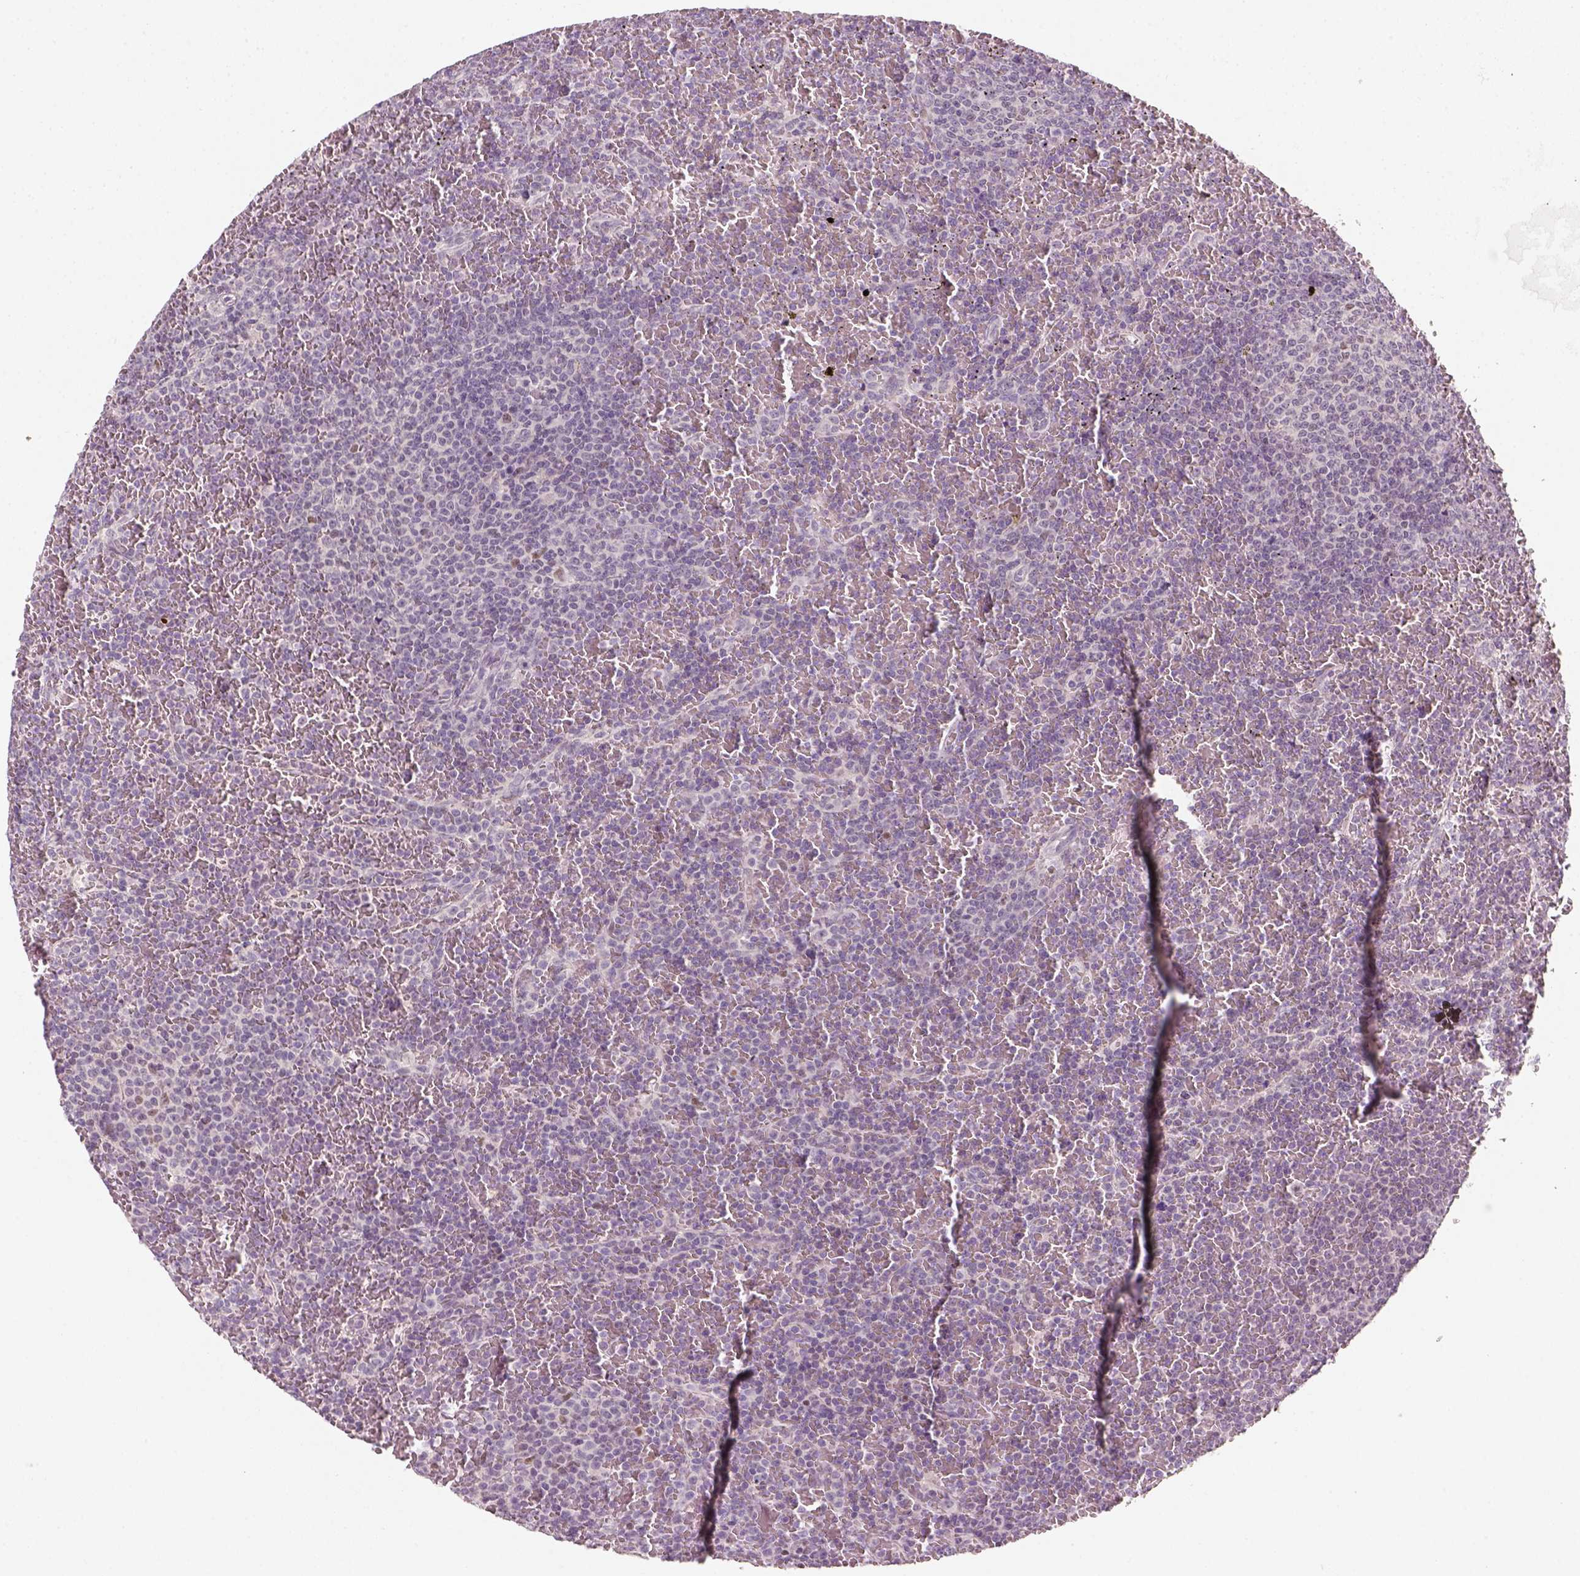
{"staining": {"intensity": "negative", "quantity": "none", "location": "none"}, "tissue": "lymphoma", "cell_type": "Tumor cells", "image_type": "cancer", "snomed": [{"axis": "morphology", "description": "Malignant lymphoma, non-Hodgkin's type, Low grade"}, {"axis": "topography", "description": "Spleen"}], "caption": "This is a image of immunohistochemistry (IHC) staining of lymphoma, which shows no staining in tumor cells.", "gene": "TP53", "patient": {"sex": "female", "age": 77}}